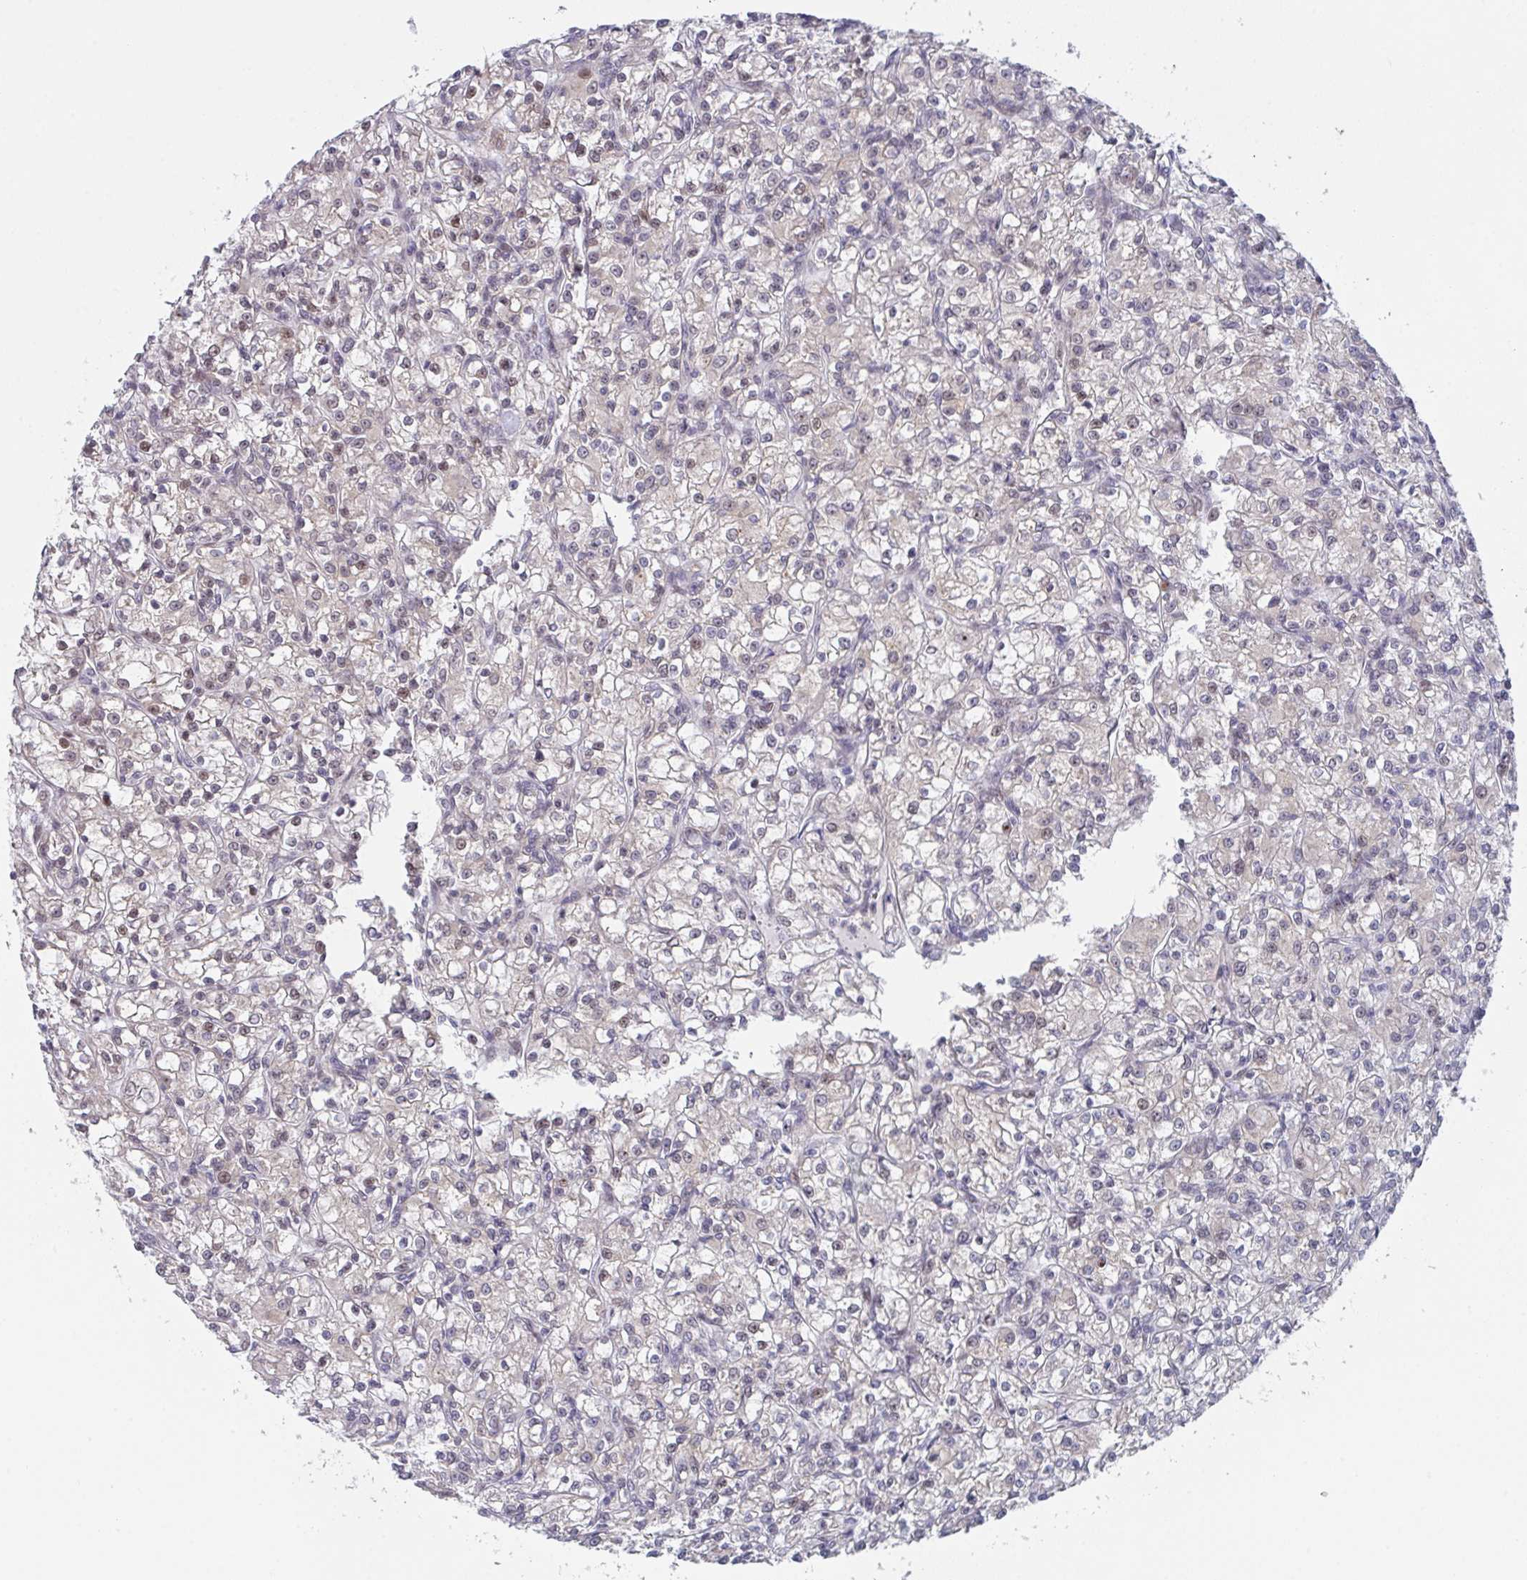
{"staining": {"intensity": "moderate", "quantity": "<25%", "location": "nuclear"}, "tissue": "renal cancer", "cell_type": "Tumor cells", "image_type": "cancer", "snomed": [{"axis": "morphology", "description": "Adenocarcinoma, NOS"}, {"axis": "topography", "description": "Kidney"}], "caption": "High-magnification brightfield microscopy of renal cancer stained with DAB (brown) and counterstained with hematoxylin (blue). tumor cells exhibit moderate nuclear expression is present in approximately<25% of cells.", "gene": "RBM18", "patient": {"sex": "female", "age": 59}}